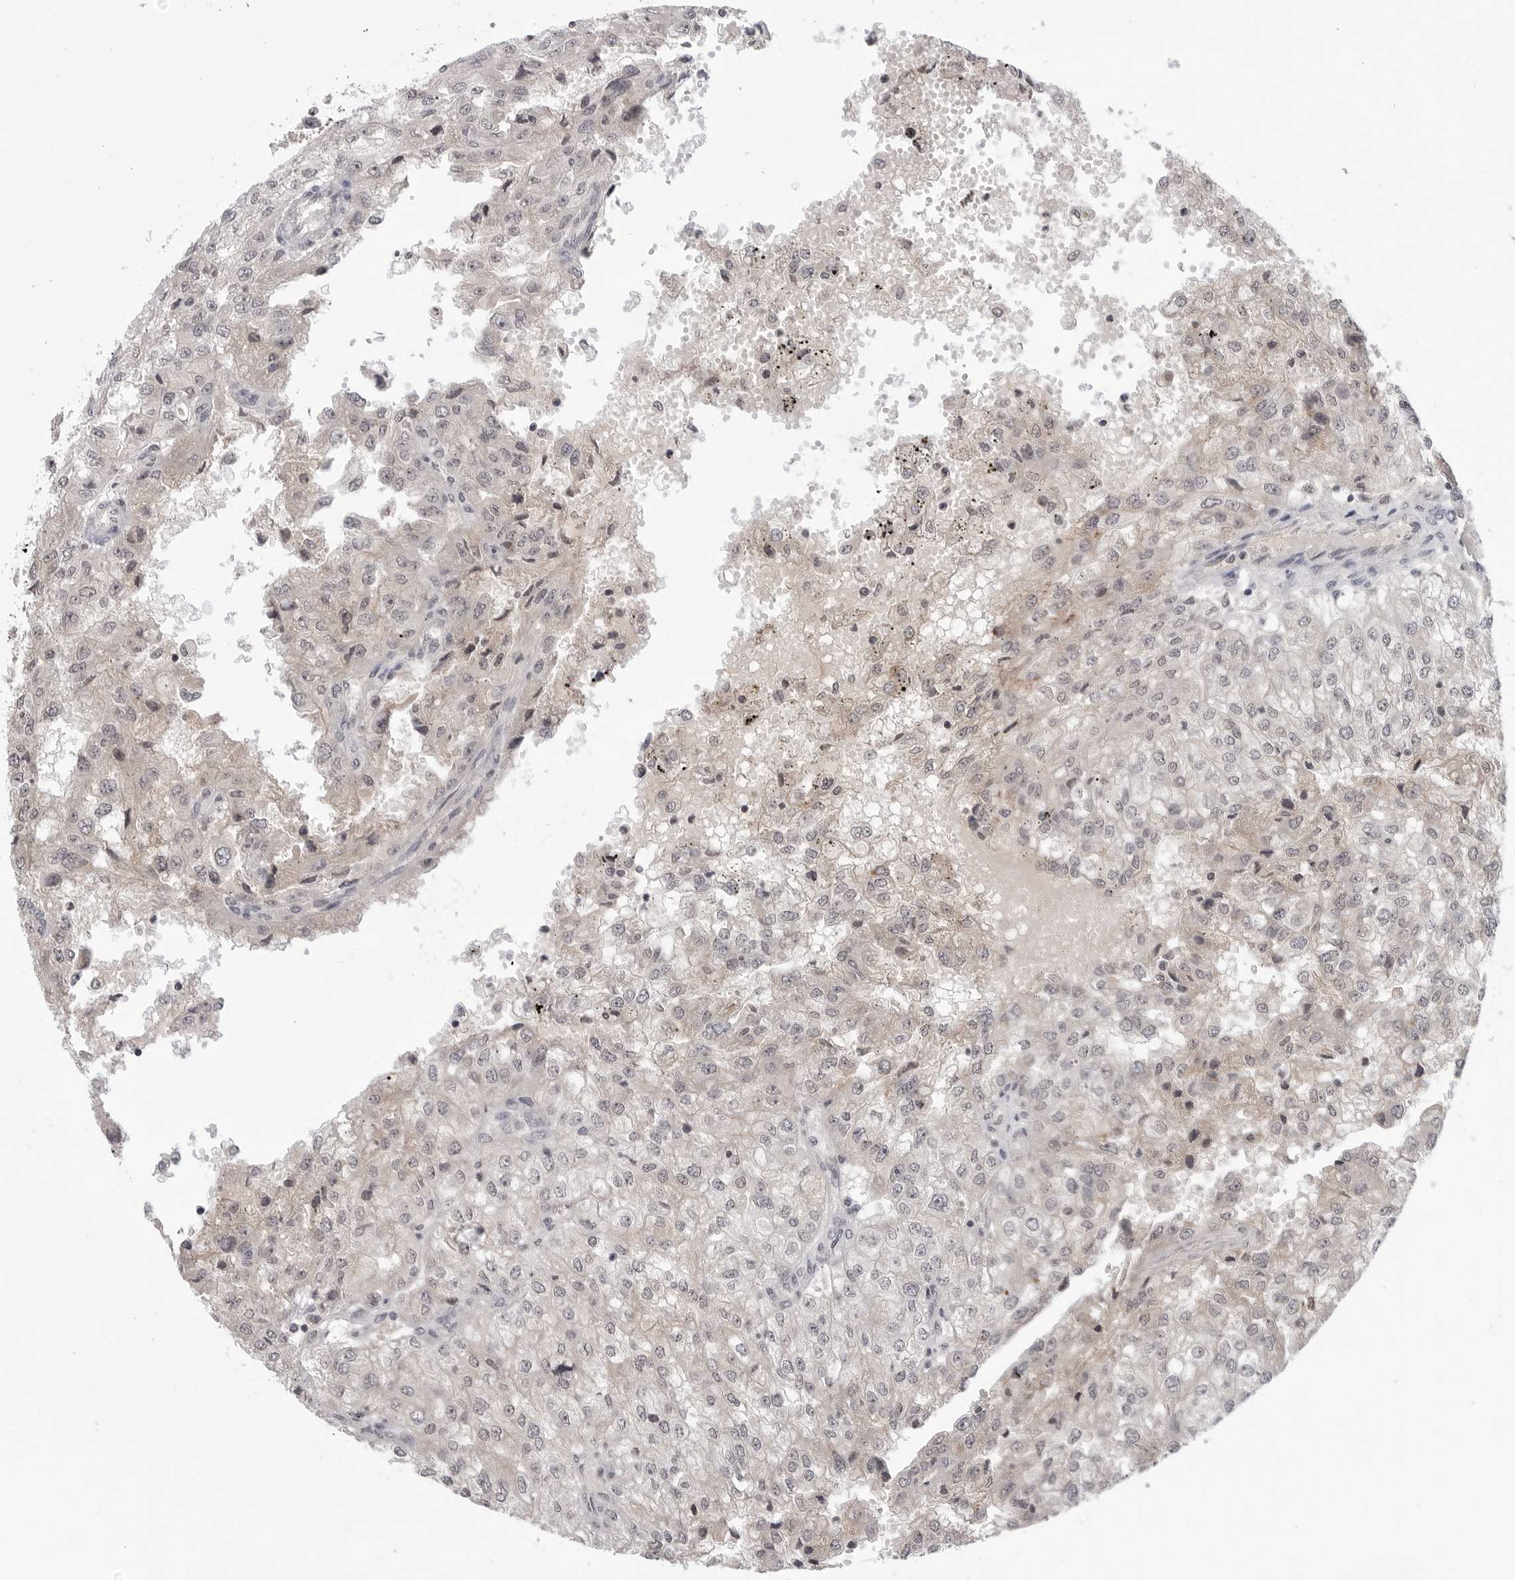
{"staining": {"intensity": "negative", "quantity": "none", "location": "none"}, "tissue": "renal cancer", "cell_type": "Tumor cells", "image_type": "cancer", "snomed": [{"axis": "morphology", "description": "Adenocarcinoma, NOS"}, {"axis": "topography", "description": "Kidney"}], "caption": "Immunohistochemistry of human adenocarcinoma (renal) displays no positivity in tumor cells. (Brightfield microscopy of DAB (3,3'-diaminobenzidine) immunohistochemistry (IHC) at high magnification).", "gene": "CDK20", "patient": {"sex": "female", "age": 54}}